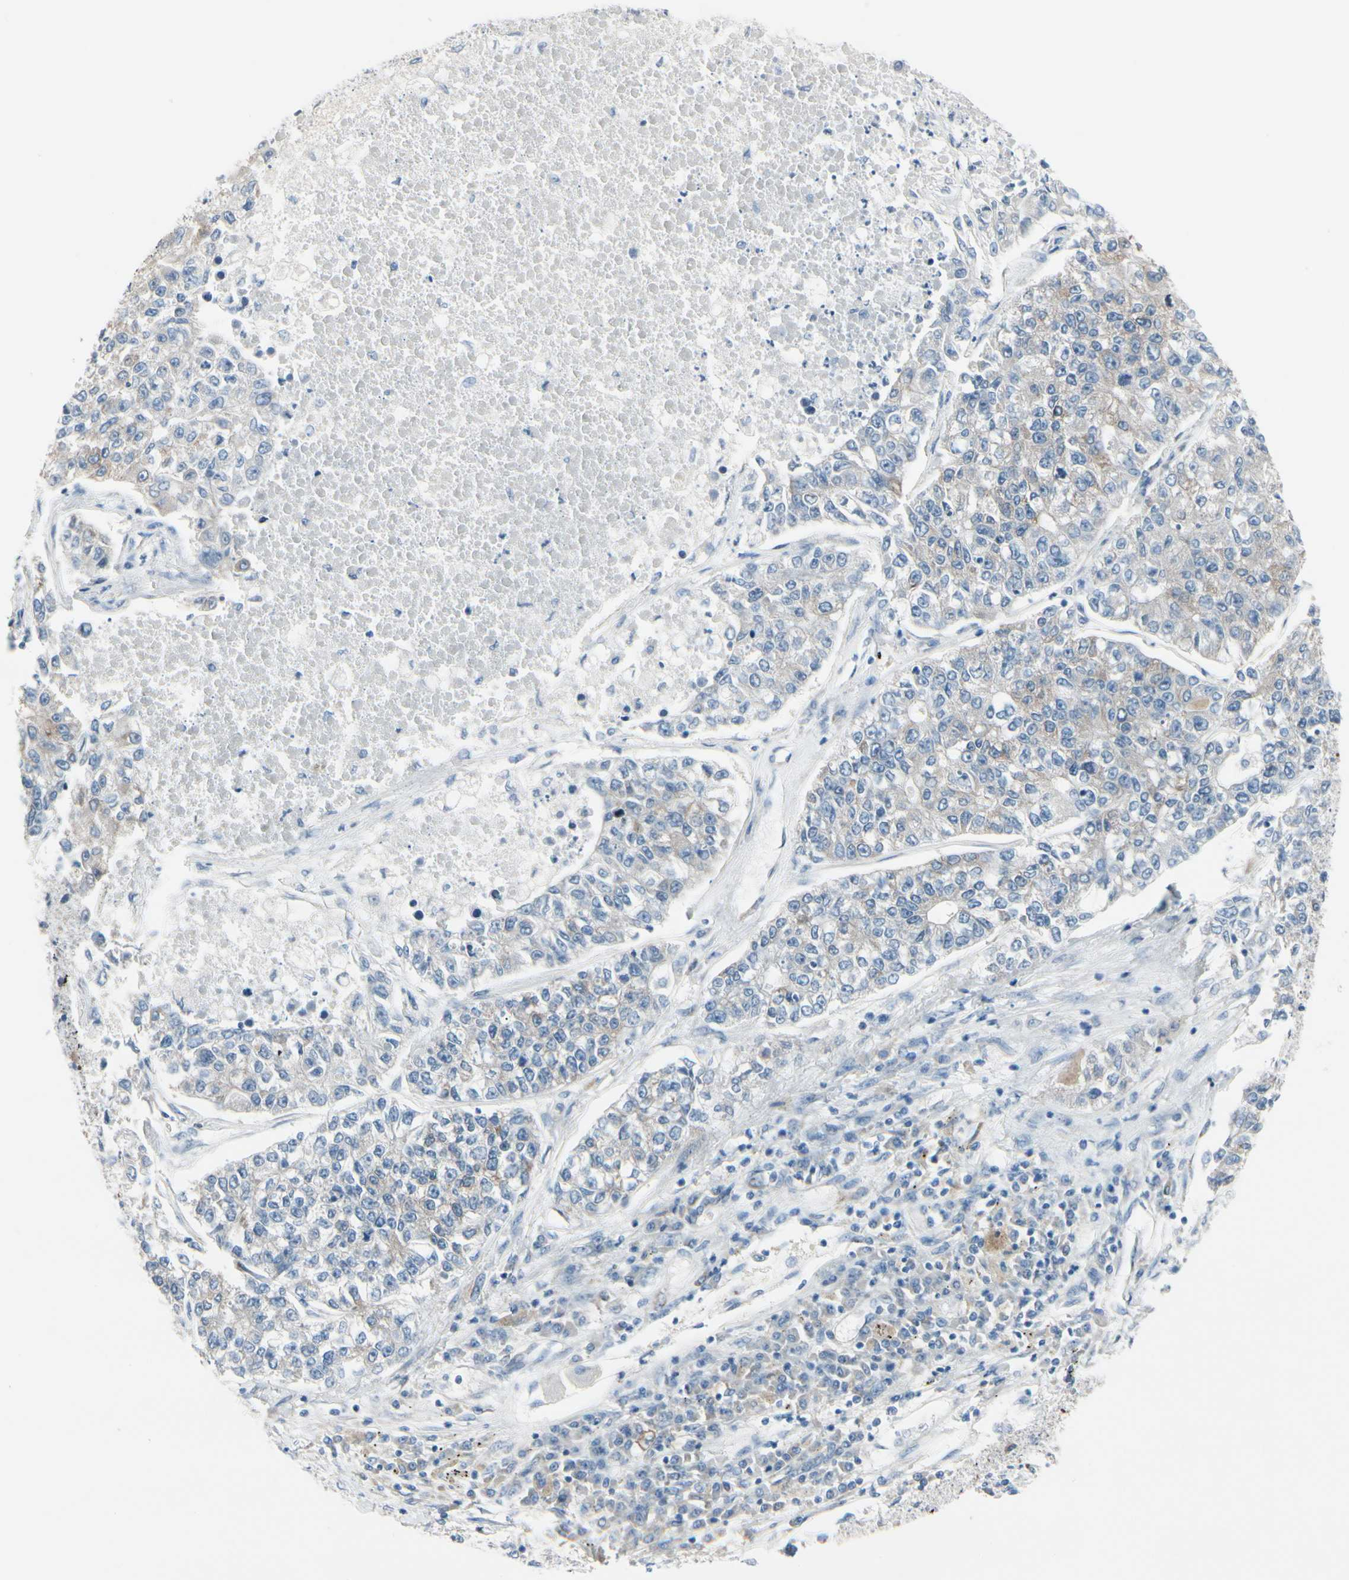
{"staining": {"intensity": "weak", "quantity": "25%-75%", "location": "cytoplasmic/membranous"}, "tissue": "lung cancer", "cell_type": "Tumor cells", "image_type": "cancer", "snomed": [{"axis": "morphology", "description": "Adenocarcinoma, NOS"}, {"axis": "topography", "description": "Lung"}], "caption": "Protein expression analysis of human lung adenocarcinoma reveals weak cytoplasmic/membranous staining in approximately 25%-75% of tumor cells.", "gene": "MAP2", "patient": {"sex": "male", "age": 49}}